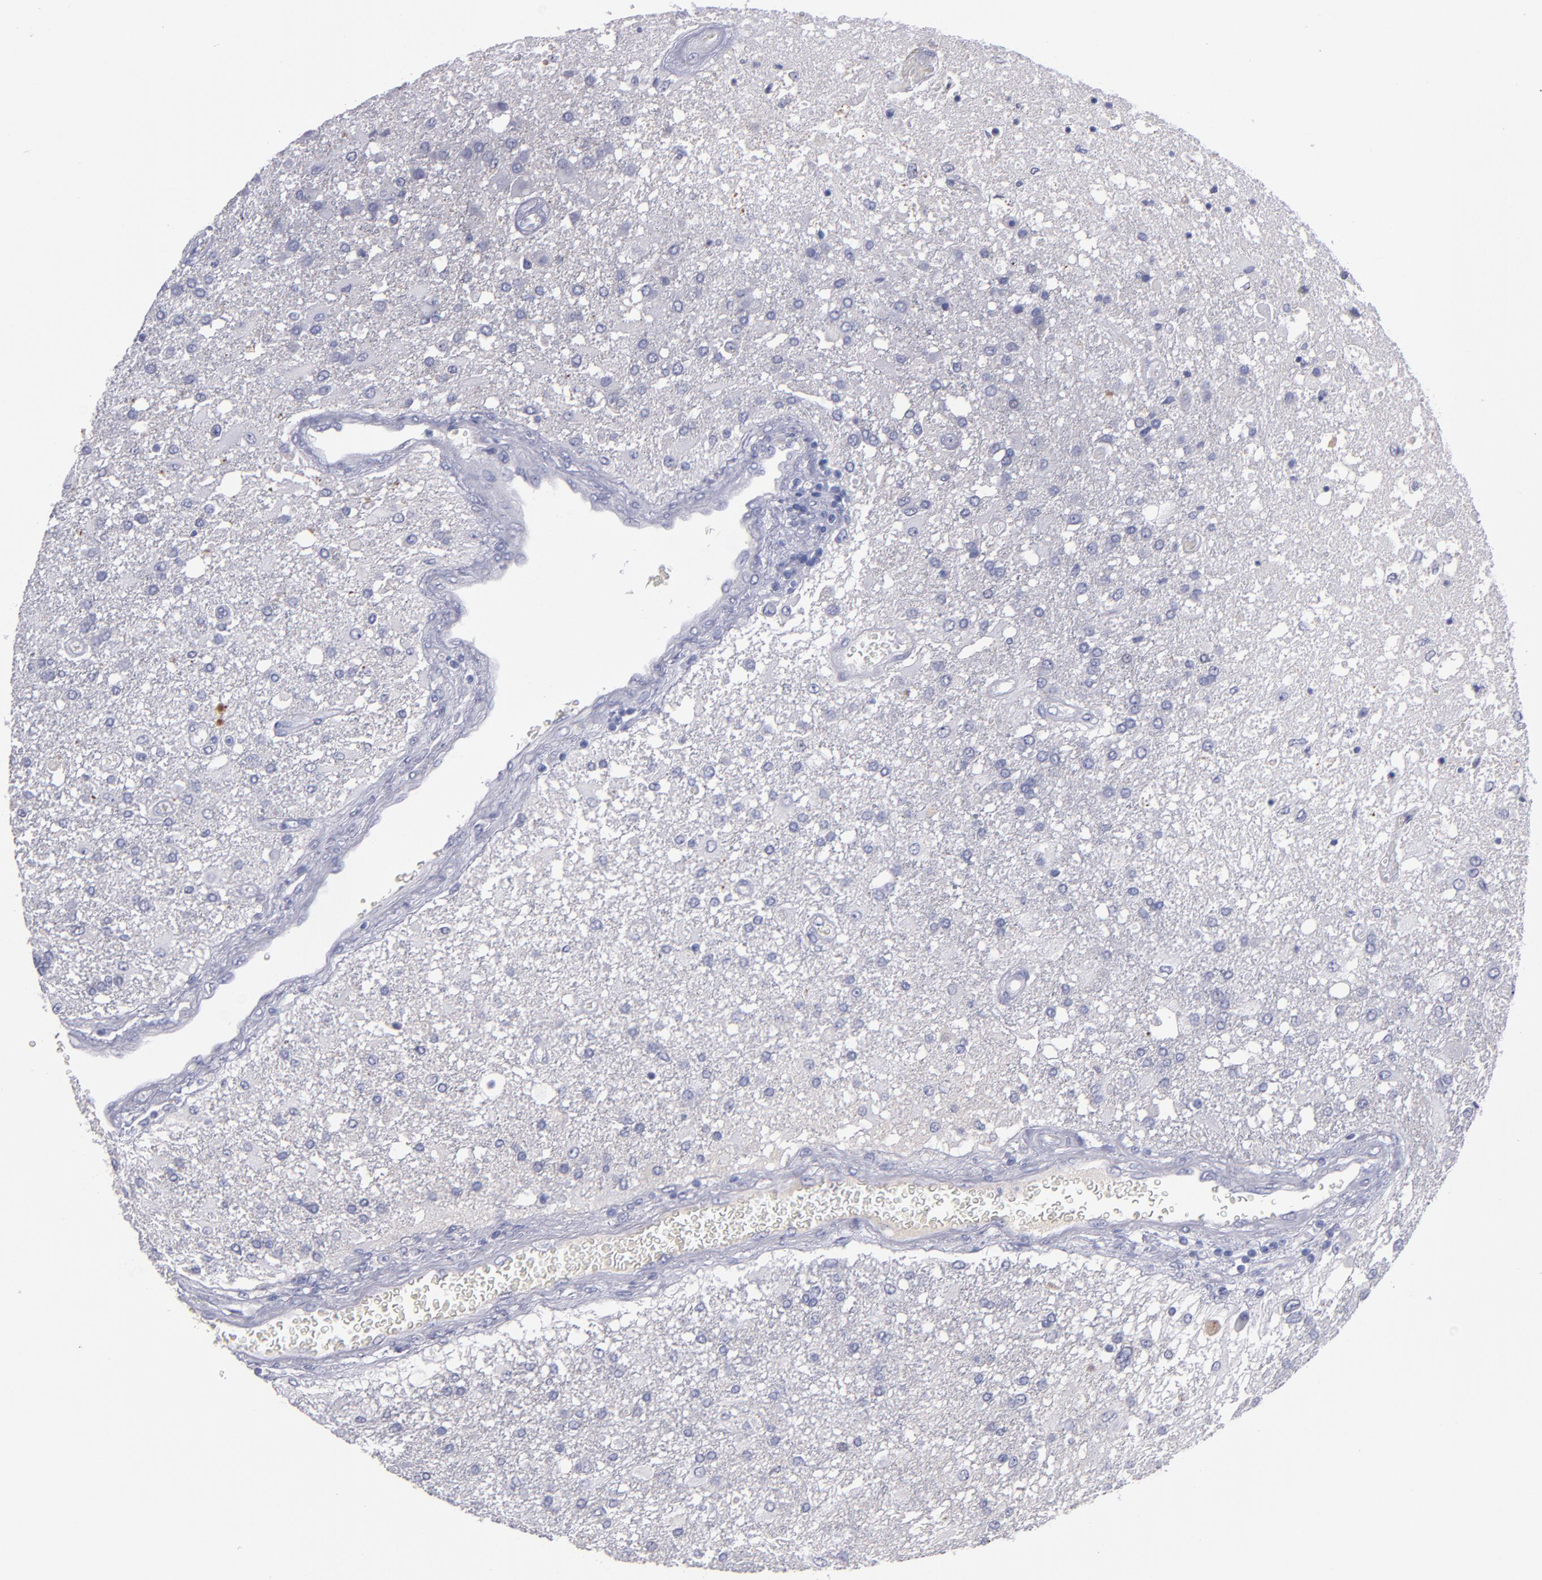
{"staining": {"intensity": "negative", "quantity": "none", "location": "none"}, "tissue": "glioma", "cell_type": "Tumor cells", "image_type": "cancer", "snomed": [{"axis": "morphology", "description": "Glioma, malignant, High grade"}, {"axis": "topography", "description": "Cerebral cortex"}], "caption": "High magnification brightfield microscopy of malignant high-grade glioma stained with DAB (3,3'-diaminobenzidine) (brown) and counterstained with hematoxylin (blue): tumor cells show no significant positivity.", "gene": "CDH3", "patient": {"sex": "male", "age": 79}}